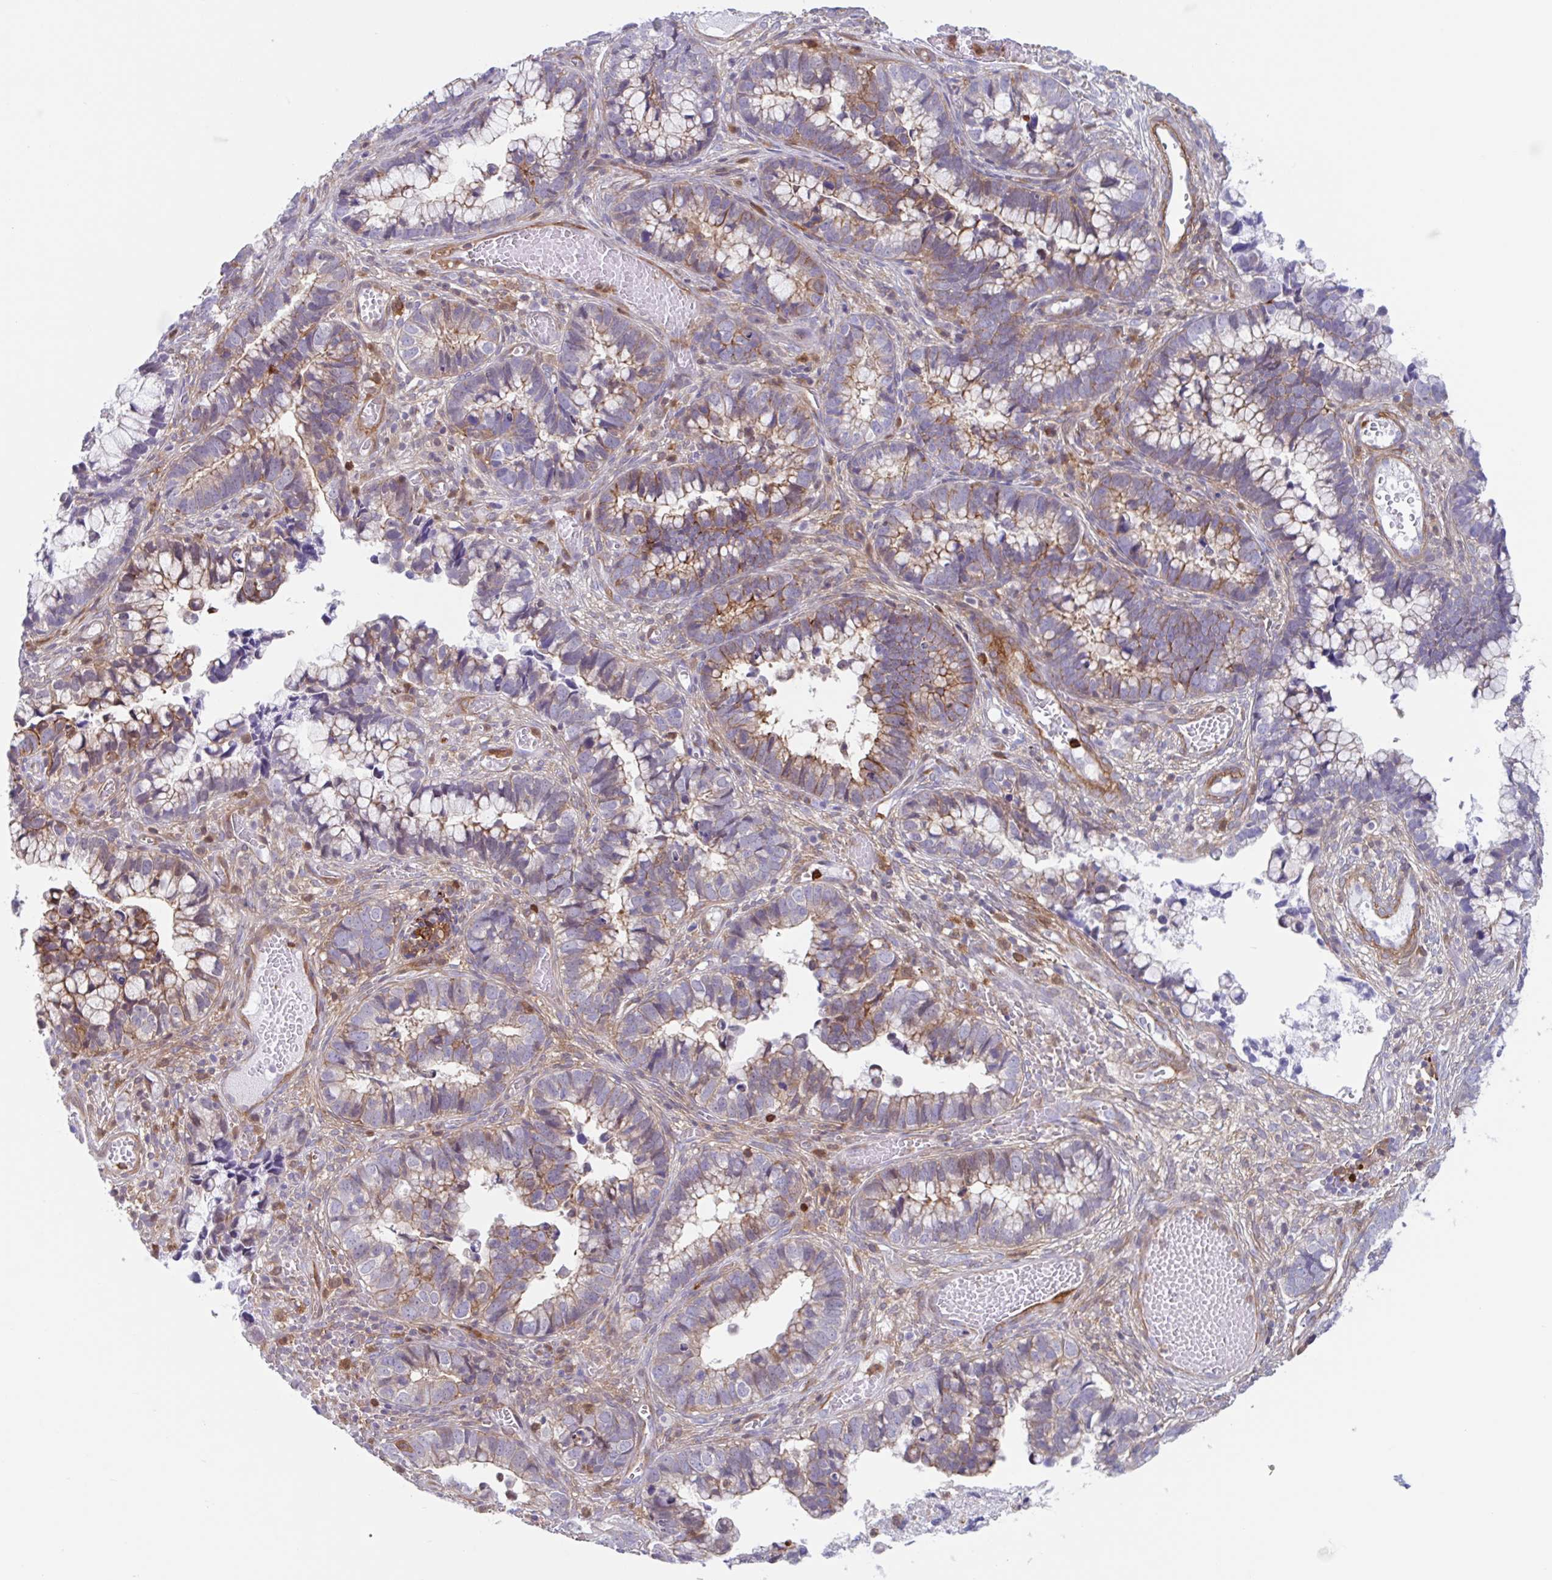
{"staining": {"intensity": "weak", "quantity": "25%-75%", "location": "cytoplasmic/membranous"}, "tissue": "cervical cancer", "cell_type": "Tumor cells", "image_type": "cancer", "snomed": [{"axis": "morphology", "description": "Adenocarcinoma, NOS"}, {"axis": "topography", "description": "Cervix"}], "caption": "A brown stain shows weak cytoplasmic/membranous staining of a protein in human cervical cancer tumor cells.", "gene": "EFHD1", "patient": {"sex": "female", "age": 44}}